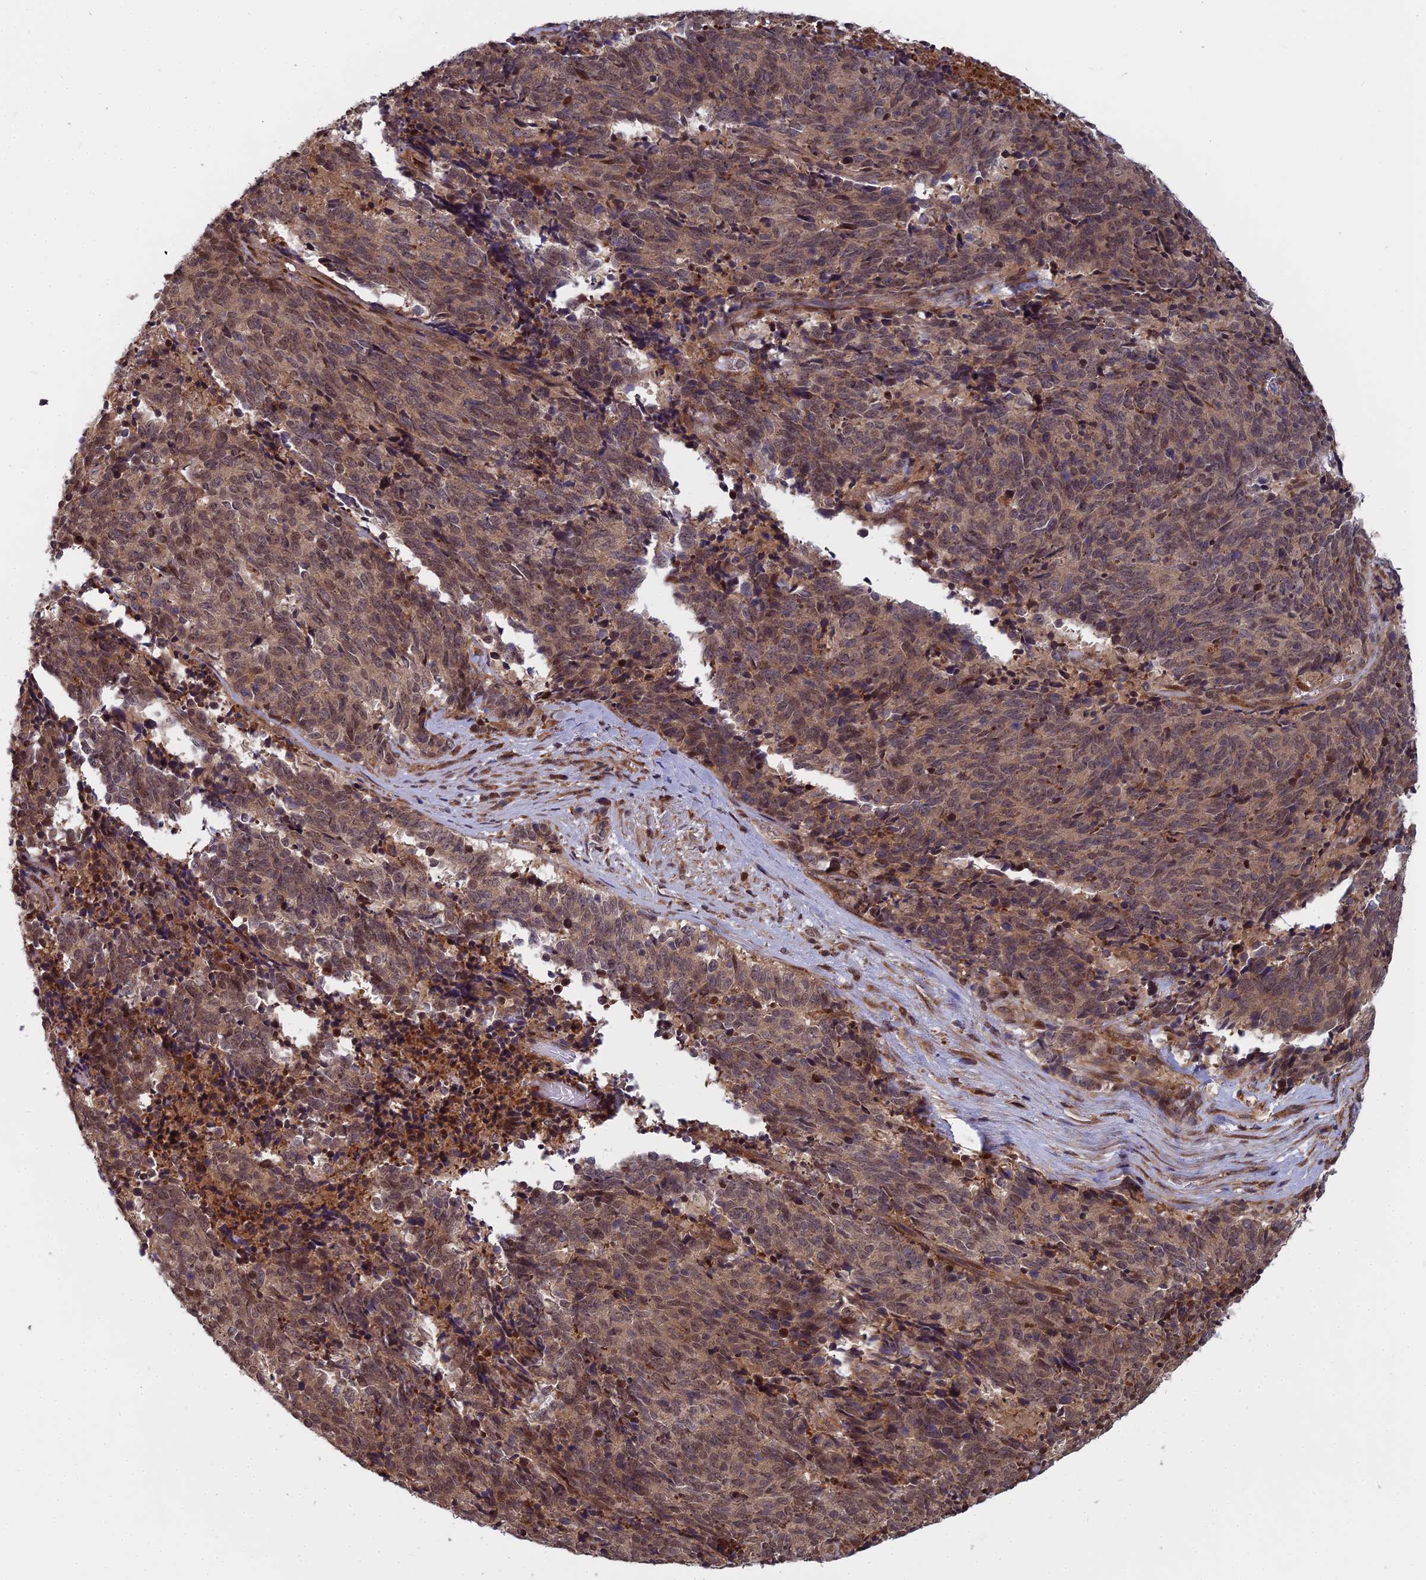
{"staining": {"intensity": "moderate", "quantity": ">75%", "location": "cytoplasmic/membranous,nuclear"}, "tissue": "cervical cancer", "cell_type": "Tumor cells", "image_type": "cancer", "snomed": [{"axis": "morphology", "description": "Squamous cell carcinoma, NOS"}, {"axis": "topography", "description": "Cervix"}], "caption": "Moderate cytoplasmic/membranous and nuclear staining is present in approximately >75% of tumor cells in squamous cell carcinoma (cervical). Nuclei are stained in blue.", "gene": "COMMD2", "patient": {"sex": "female", "age": 29}}